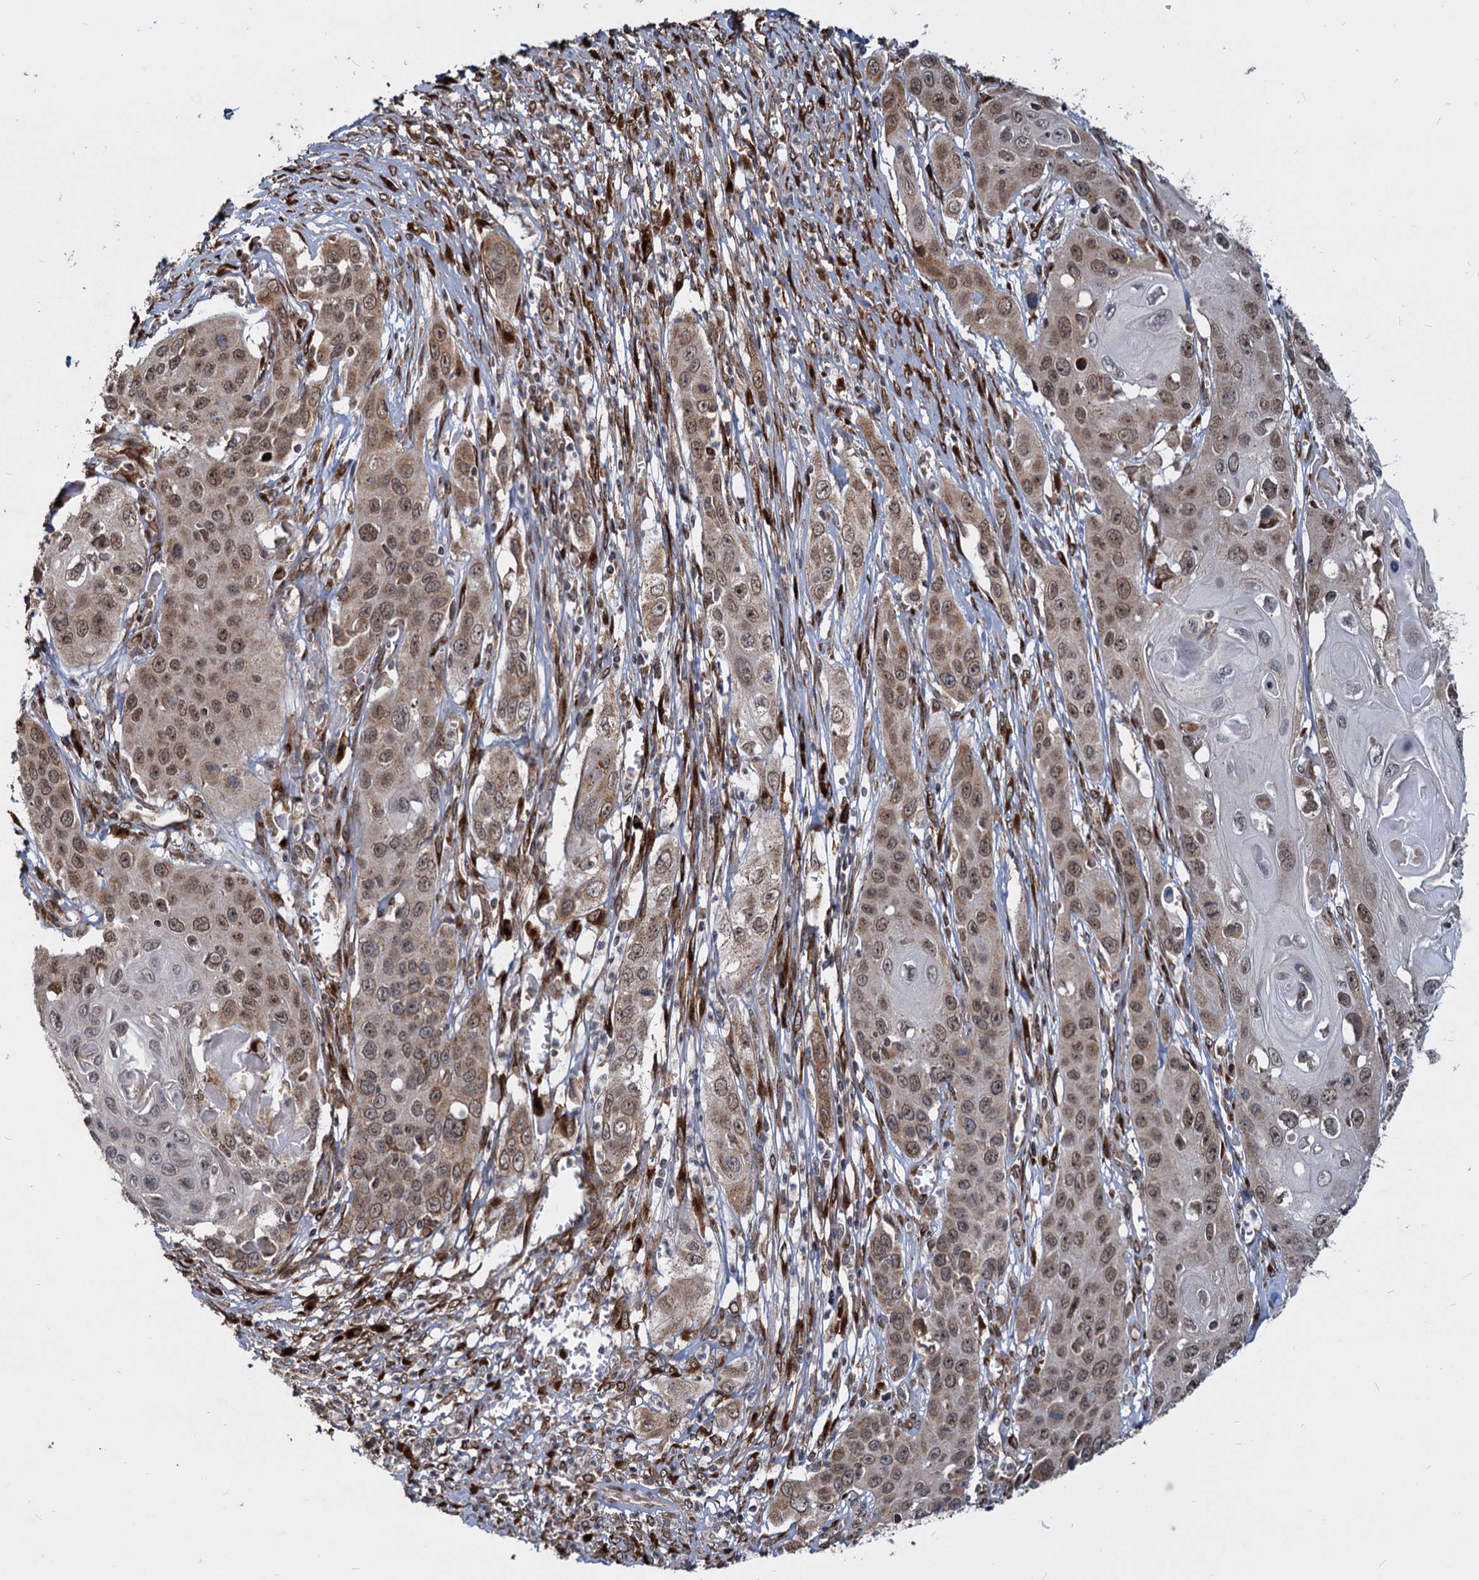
{"staining": {"intensity": "moderate", "quantity": ">75%", "location": "cytoplasmic/membranous,nuclear"}, "tissue": "skin cancer", "cell_type": "Tumor cells", "image_type": "cancer", "snomed": [{"axis": "morphology", "description": "Squamous cell carcinoma, NOS"}, {"axis": "topography", "description": "Skin"}], "caption": "Skin cancer was stained to show a protein in brown. There is medium levels of moderate cytoplasmic/membranous and nuclear expression in approximately >75% of tumor cells. (brown staining indicates protein expression, while blue staining denotes nuclei).", "gene": "SAAL1", "patient": {"sex": "male", "age": 55}}